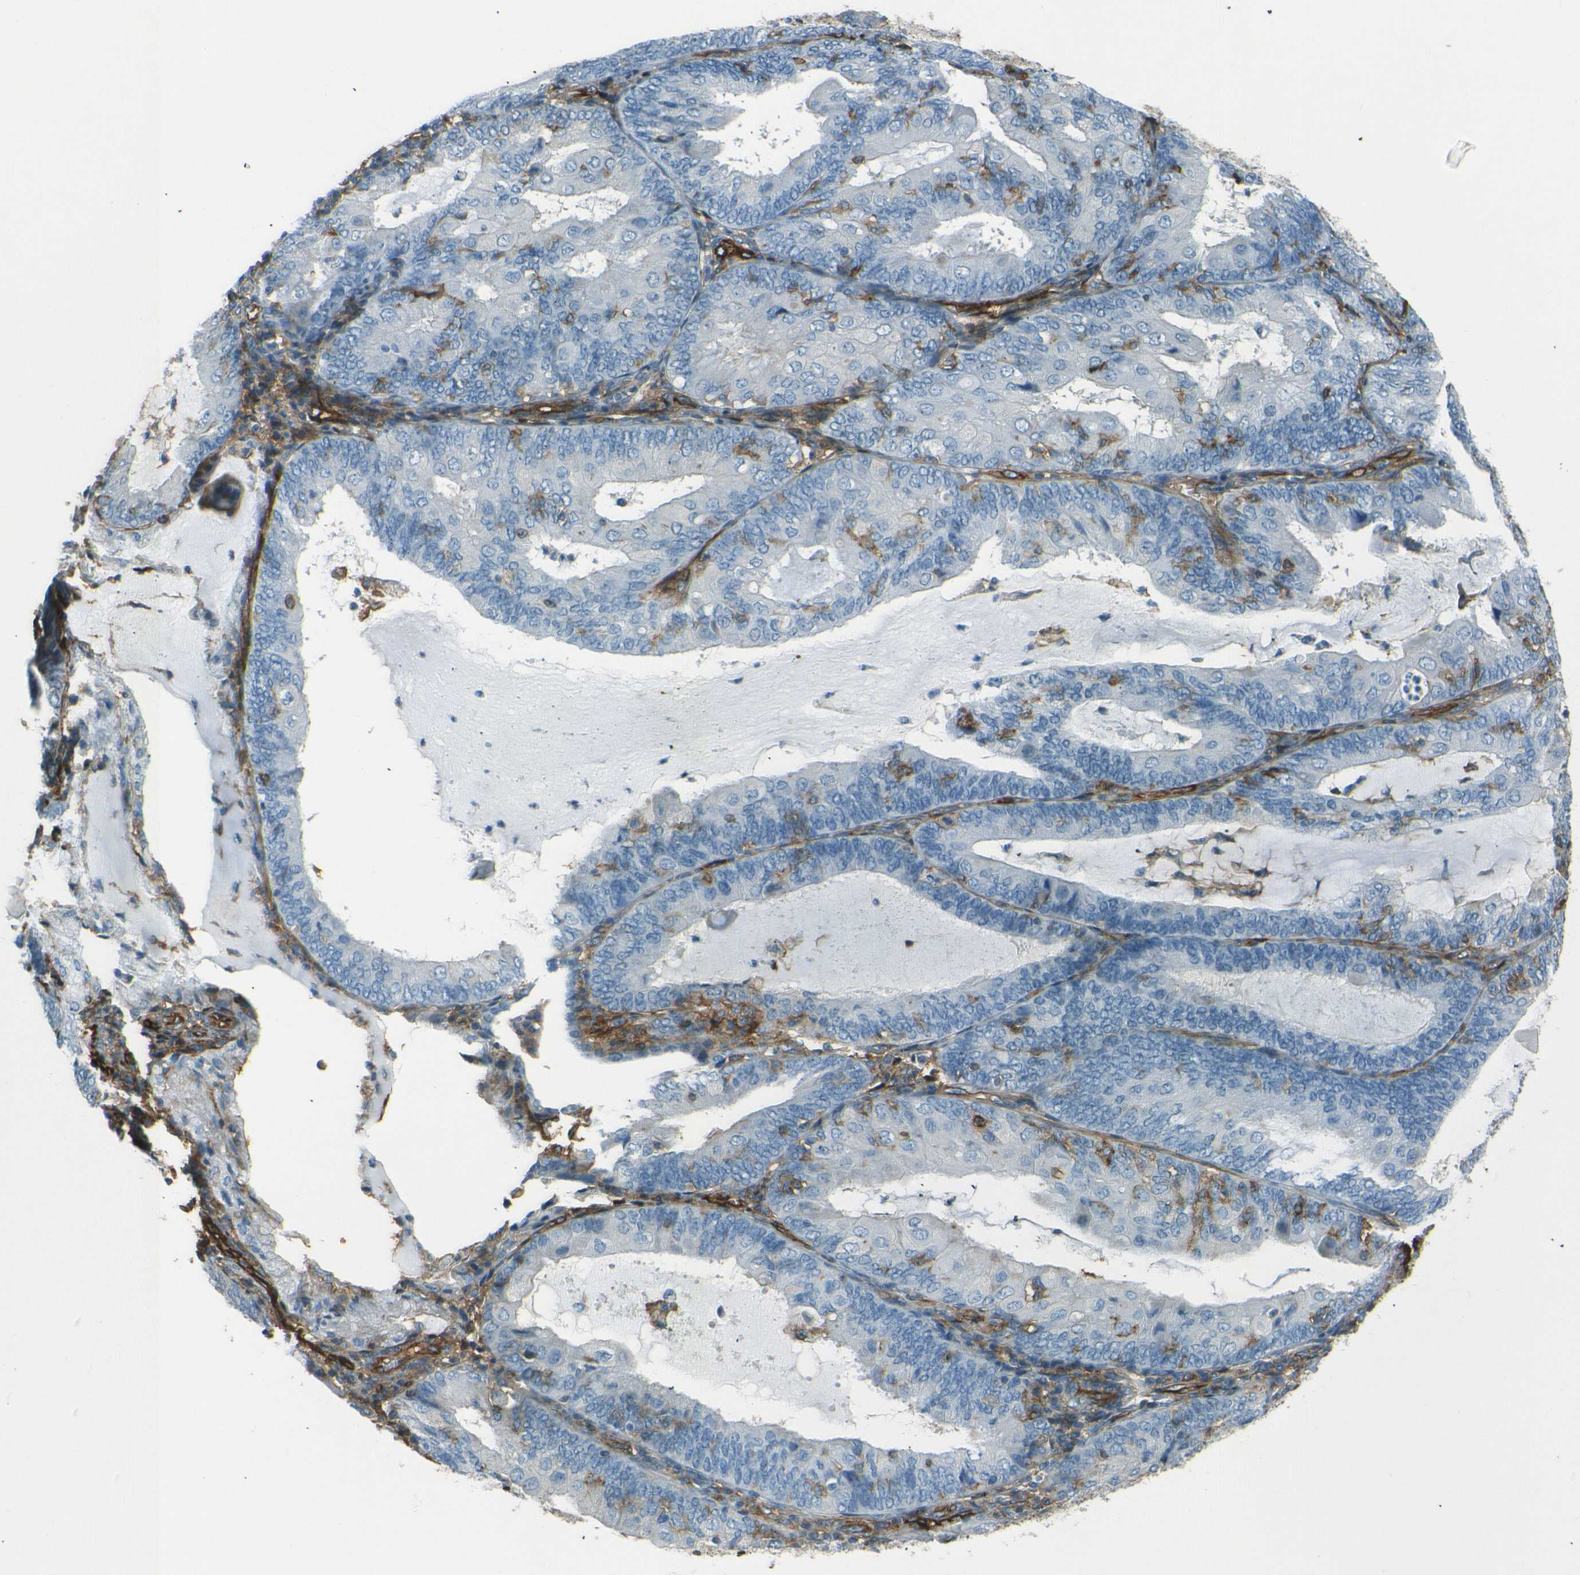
{"staining": {"intensity": "negative", "quantity": "none", "location": "none"}, "tissue": "endometrial cancer", "cell_type": "Tumor cells", "image_type": "cancer", "snomed": [{"axis": "morphology", "description": "Adenocarcinoma, NOS"}, {"axis": "topography", "description": "Endometrium"}], "caption": "Tumor cells show no significant expression in endometrial cancer (adenocarcinoma). (DAB IHC with hematoxylin counter stain).", "gene": "ENTPD1", "patient": {"sex": "female", "age": 81}}